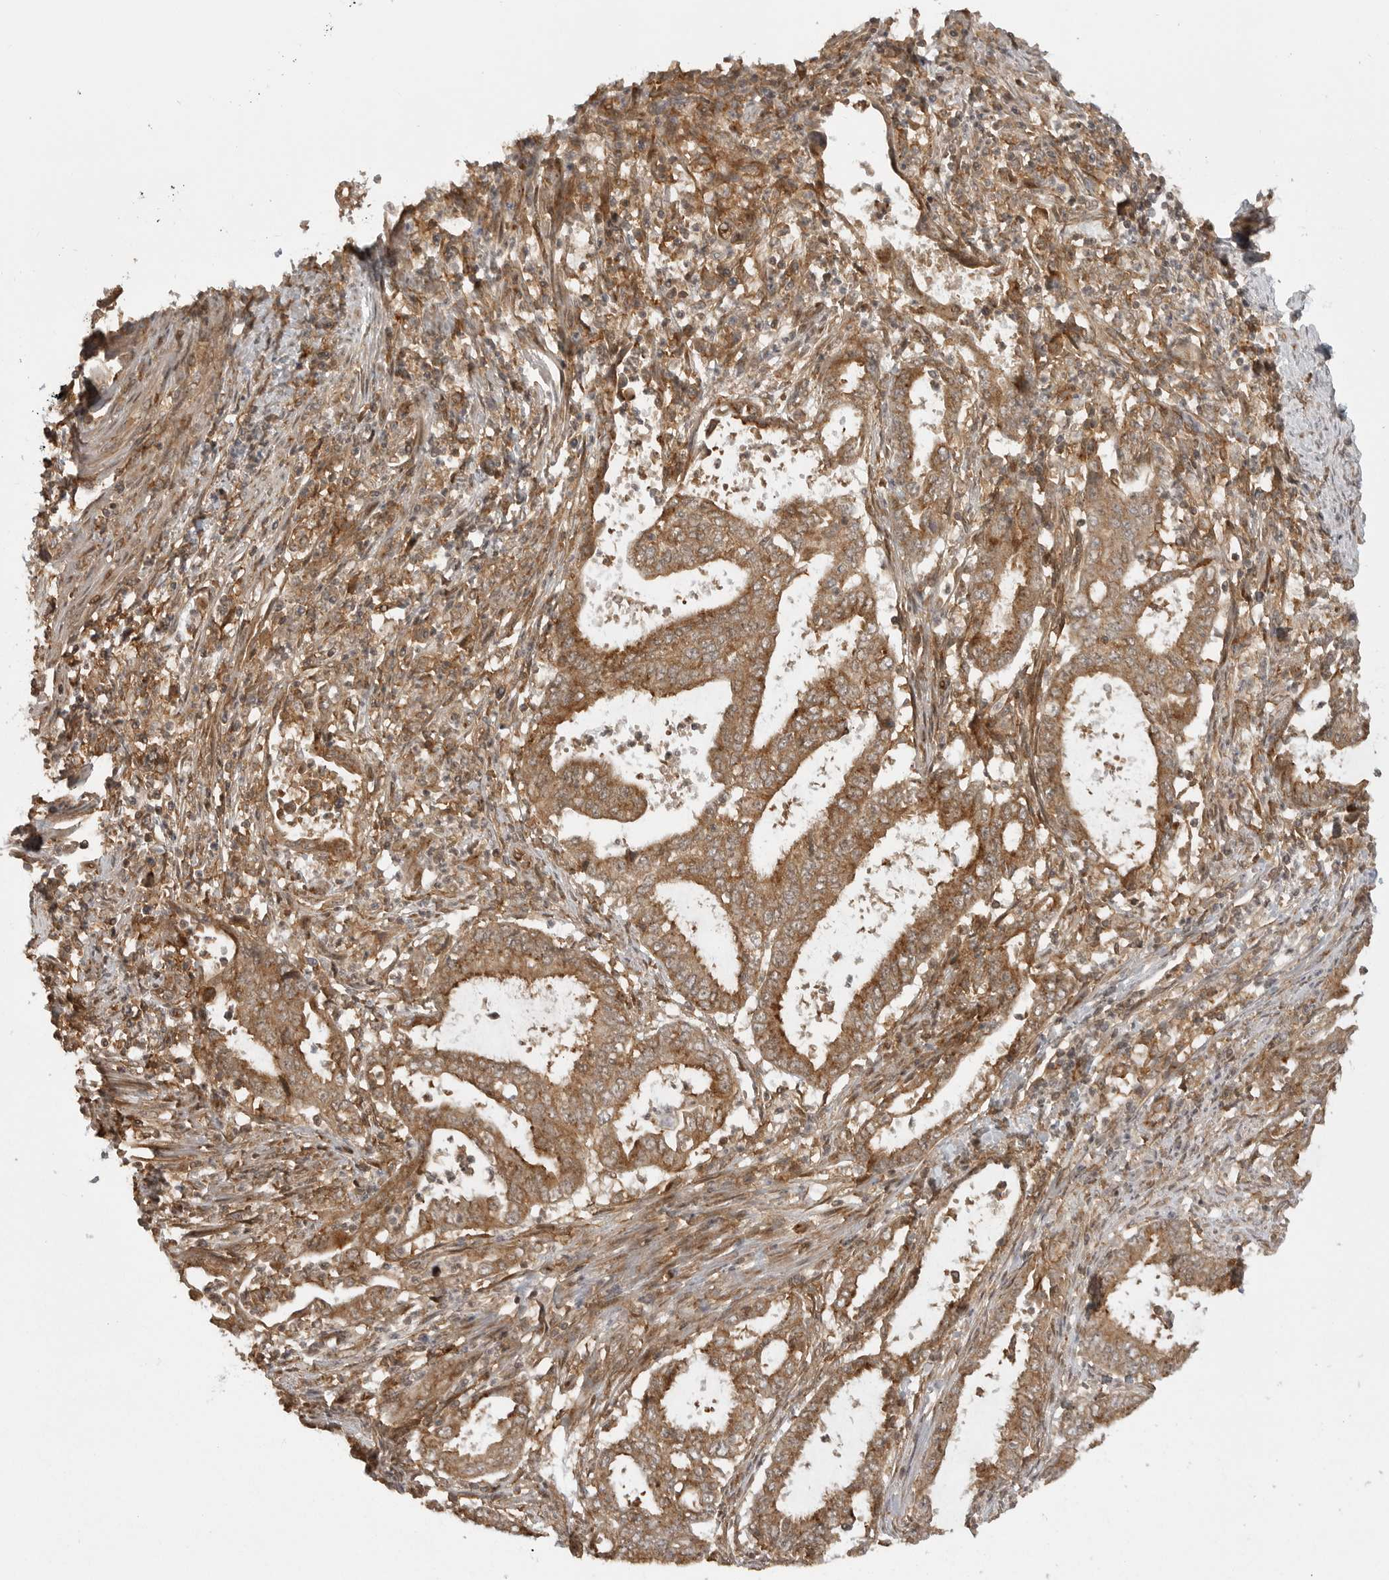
{"staining": {"intensity": "moderate", "quantity": ">75%", "location": "cytoplasmic/membranous"}, "tissue": "endometrial cancer", "cell_type": "Tumor cells", "image_type": "cancer", "snomed": [{"axis": "morphology", "description": "Adenocarcinoma, NOS"}, {"axis": "topography", "description": "Endometrium"}], "caption": "Immunohistochemistry staining of adenocarcinoma (endometrial), which exhibits medium levels of moderate cytoplasmic/membranous expression in approximately >75% of tumor cells indicating moderate cytoplasmic/membranous protein expression. The staining was performed using DAB (3,3'-diaminobenzidine) (brown) for protein detection and nuclei were counterstained in hematoxylin (blue).", "gene": "FAT3", "patient": {"sex": "female", "age": 51}}